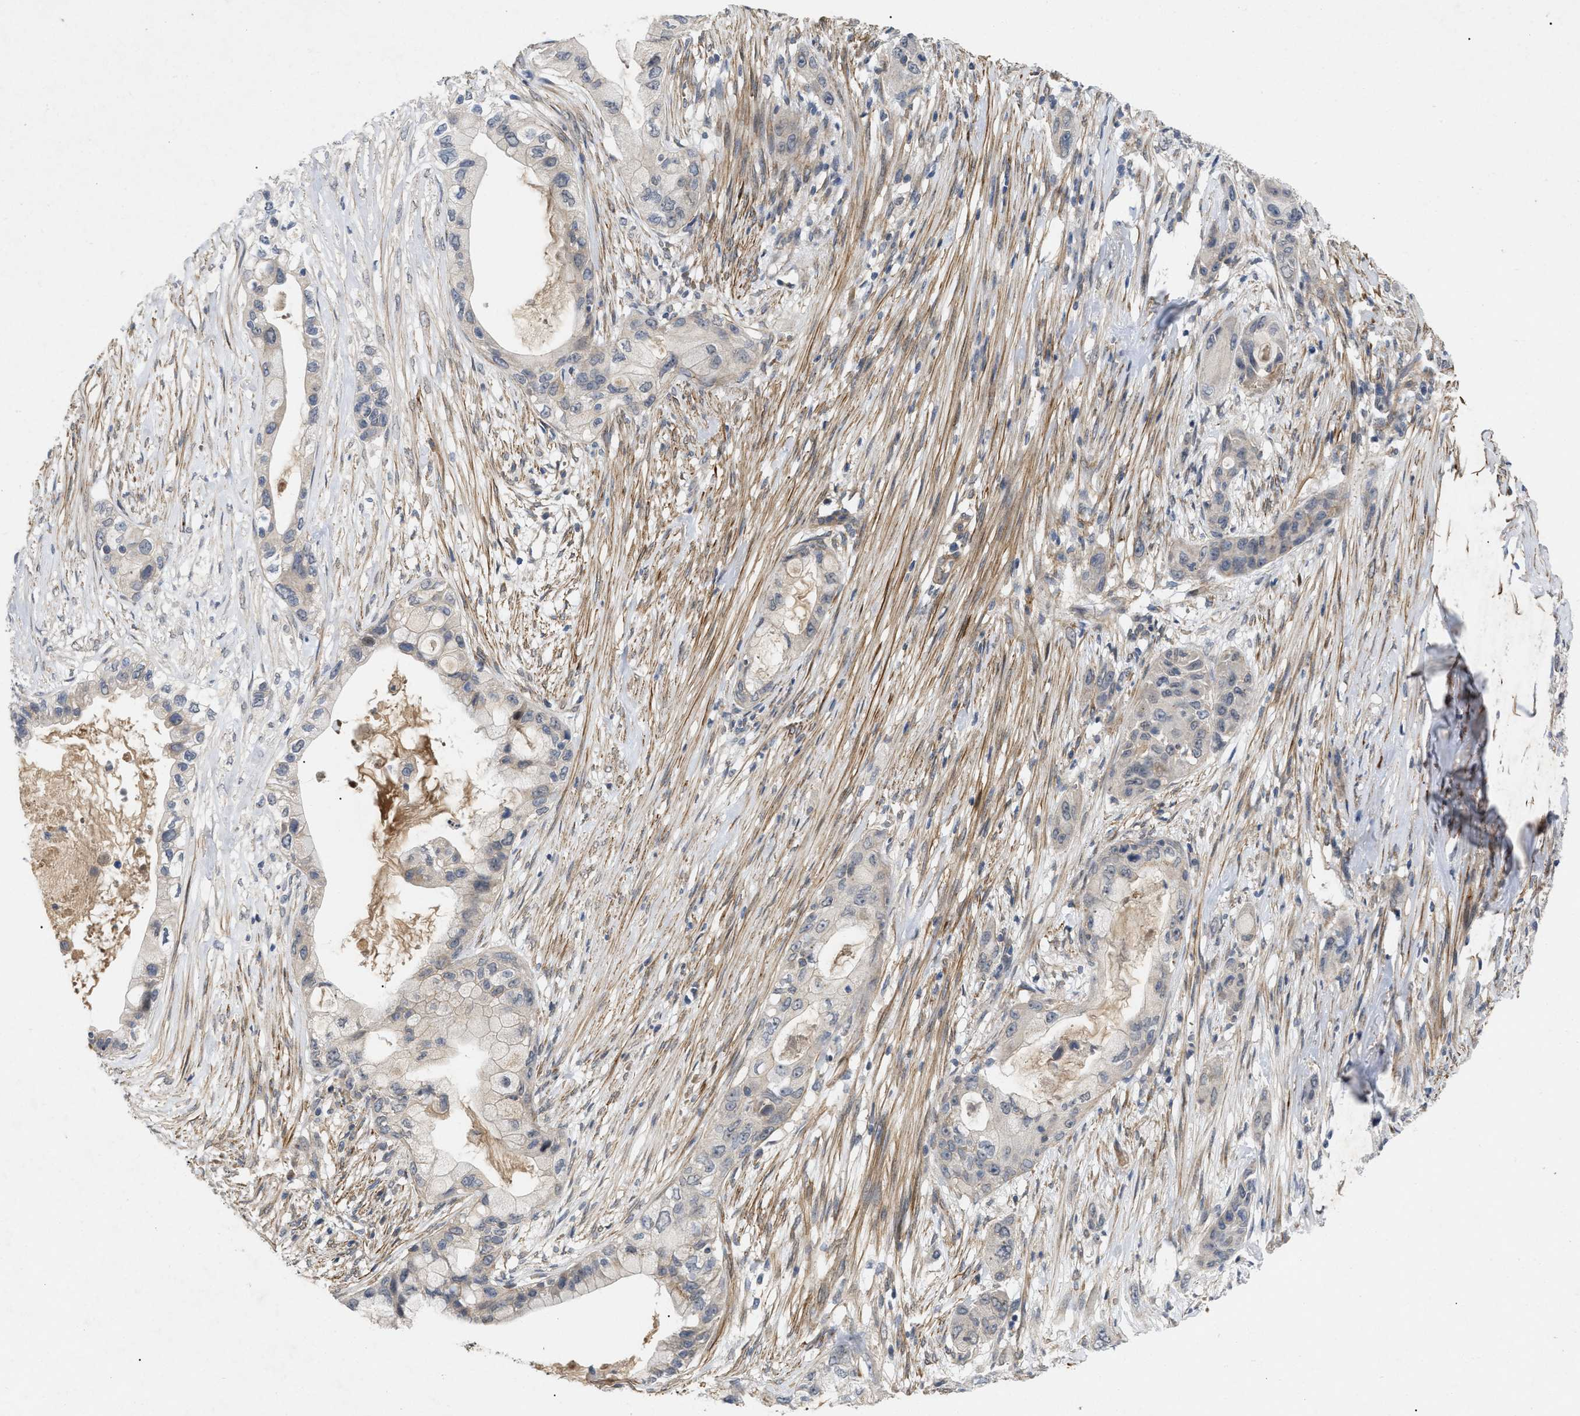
{"staining": {"intensity": "negative", "quantity": "none", "location": "none"}, "tissue": "pancreatic cancer", "cell_type": "Tumor cells", "image_type": "cancer", "snomed": [{"axis": "morphology", "description": "Adenocarcinoma, NOS"}, {"axis": "topography", "description": "Pancreas"}], "caption": "IHC image of adenocarcinoma (pancreatic) stained for a protein (brown), which demonstrates no expression in tumor cells.", "gene": "ST6GALNAC6", "patient": {"sex": "male", "age": 53}}